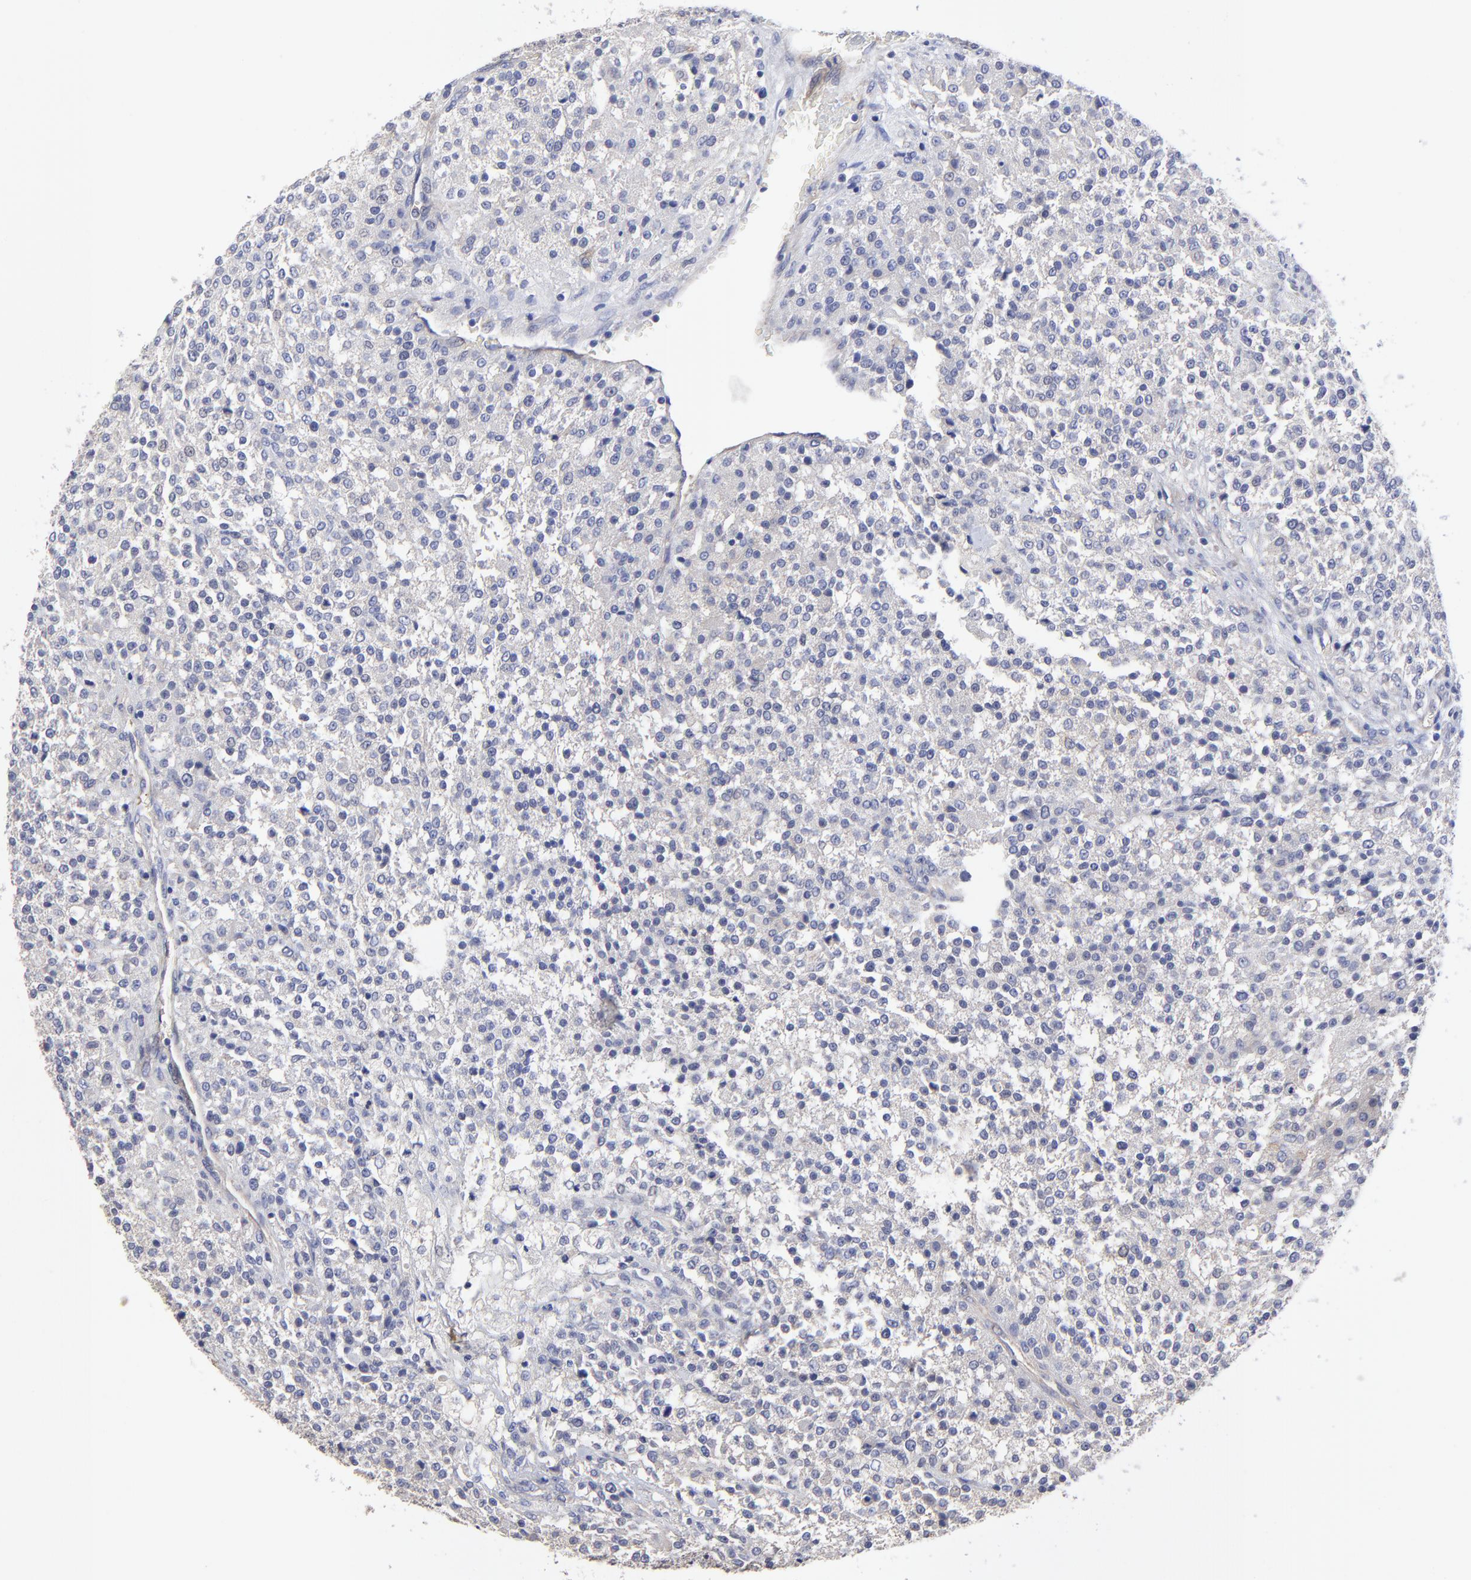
{"staining": {"intensity": "negative", "quantity": "none", "location": "none"}, "tissue": "testis cancer", "cell_type": "Tumor cells", "image_type": "cancer", "snomed": [{"axis": "morphology", "description": "Seminoma, NOS"}, {"axis": "topography", "description": "Testis"}], "caption": "Testis cancer (seminoma) stained for a protein using IHC shows no expression tumor cells.", "gene": "SULF2", "patient": {"sex": "male", "age": 59}}